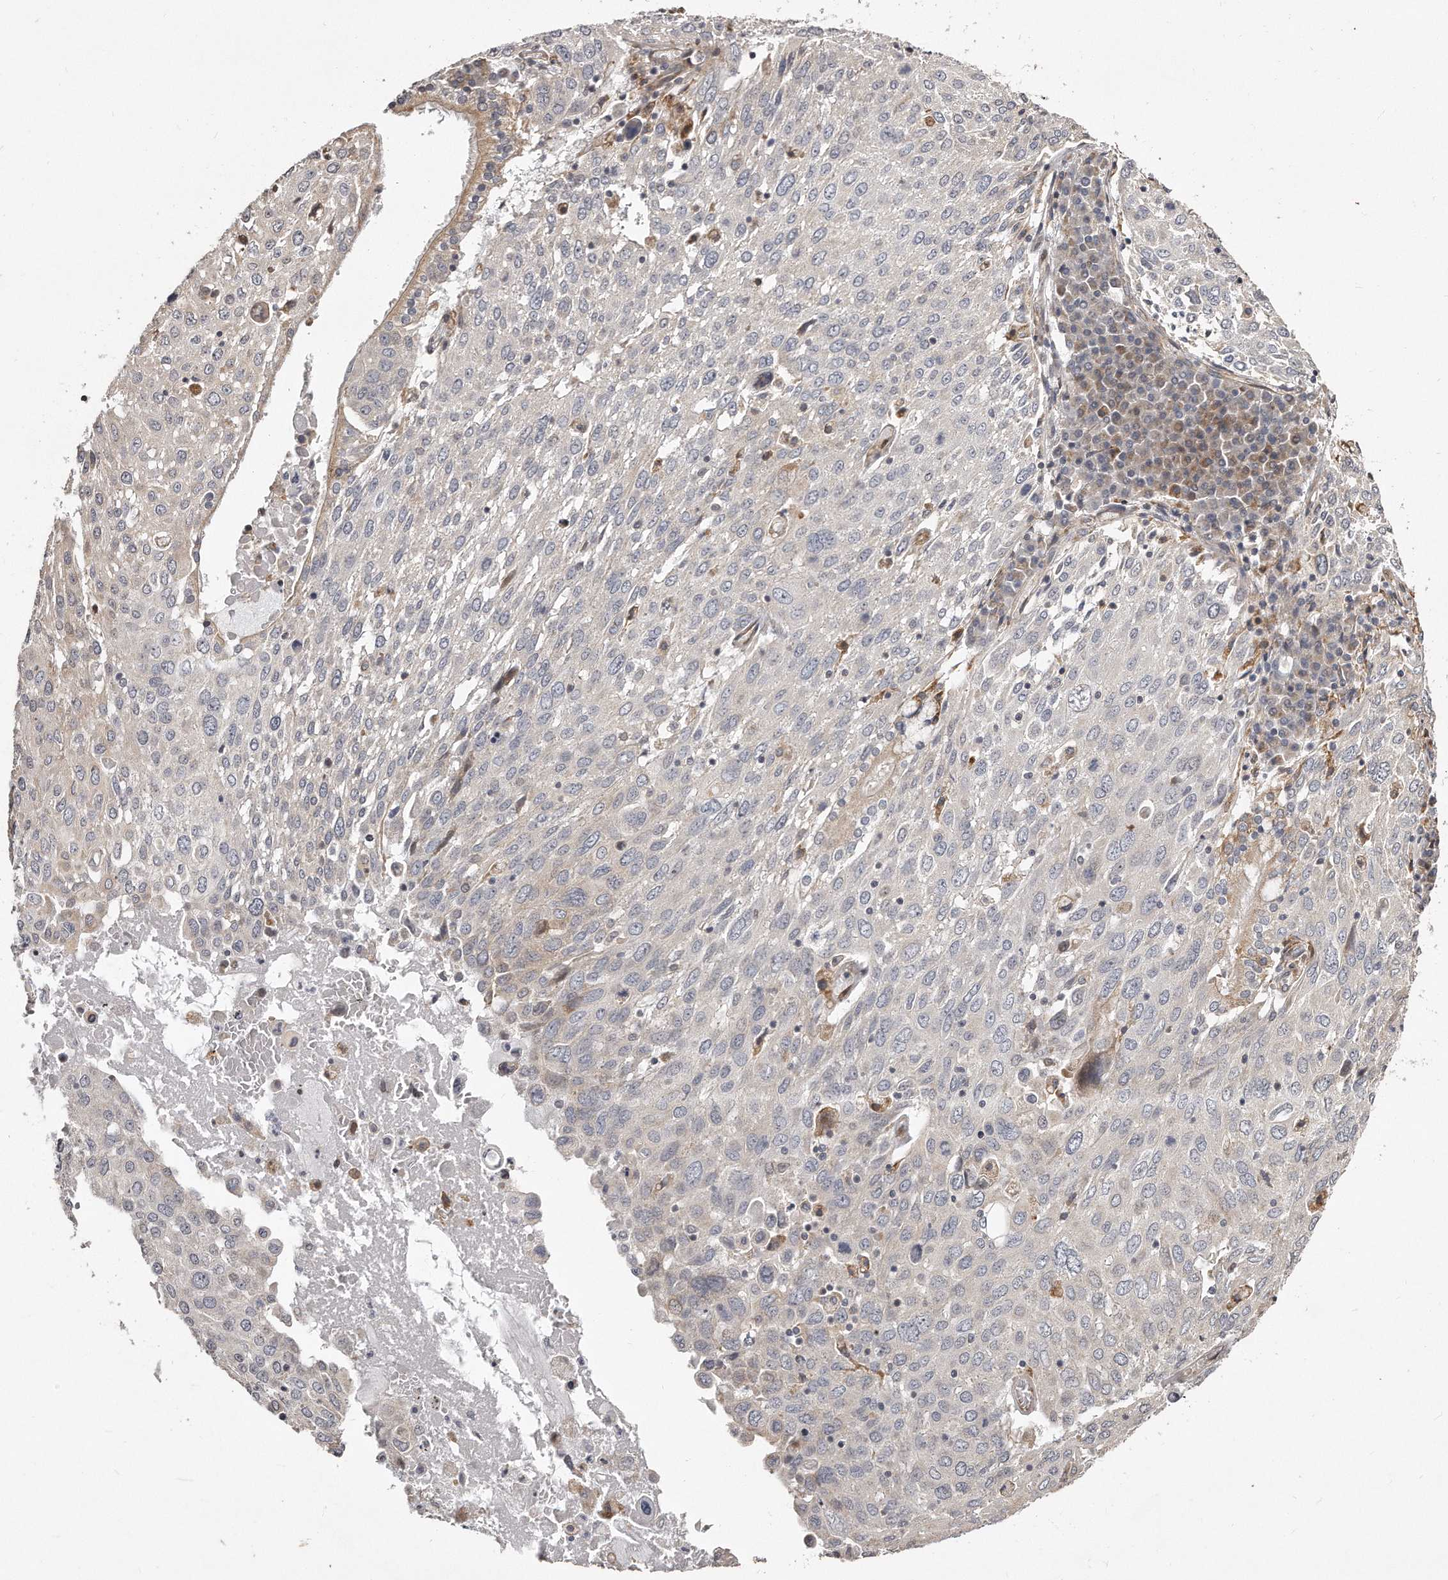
{"staining": {"intensity": "negative", "quantity": "none", "location": "none"}, "tissue": "lung cancer", "cell_type": "Tumor cells", "image_type": "cancer", "snomed": [{"axis": "morphology", "description": "Squamous cell carcinoma, NOS"}, {"axis": "topography", "description": "Lung"}], "caption": "Immunohistochemistry of lung squamous cell carcinoma demonstrates no staining in tumor cells.", "gene": "TRAPPC14", "patient": {"sex": "male", "age": 65}}